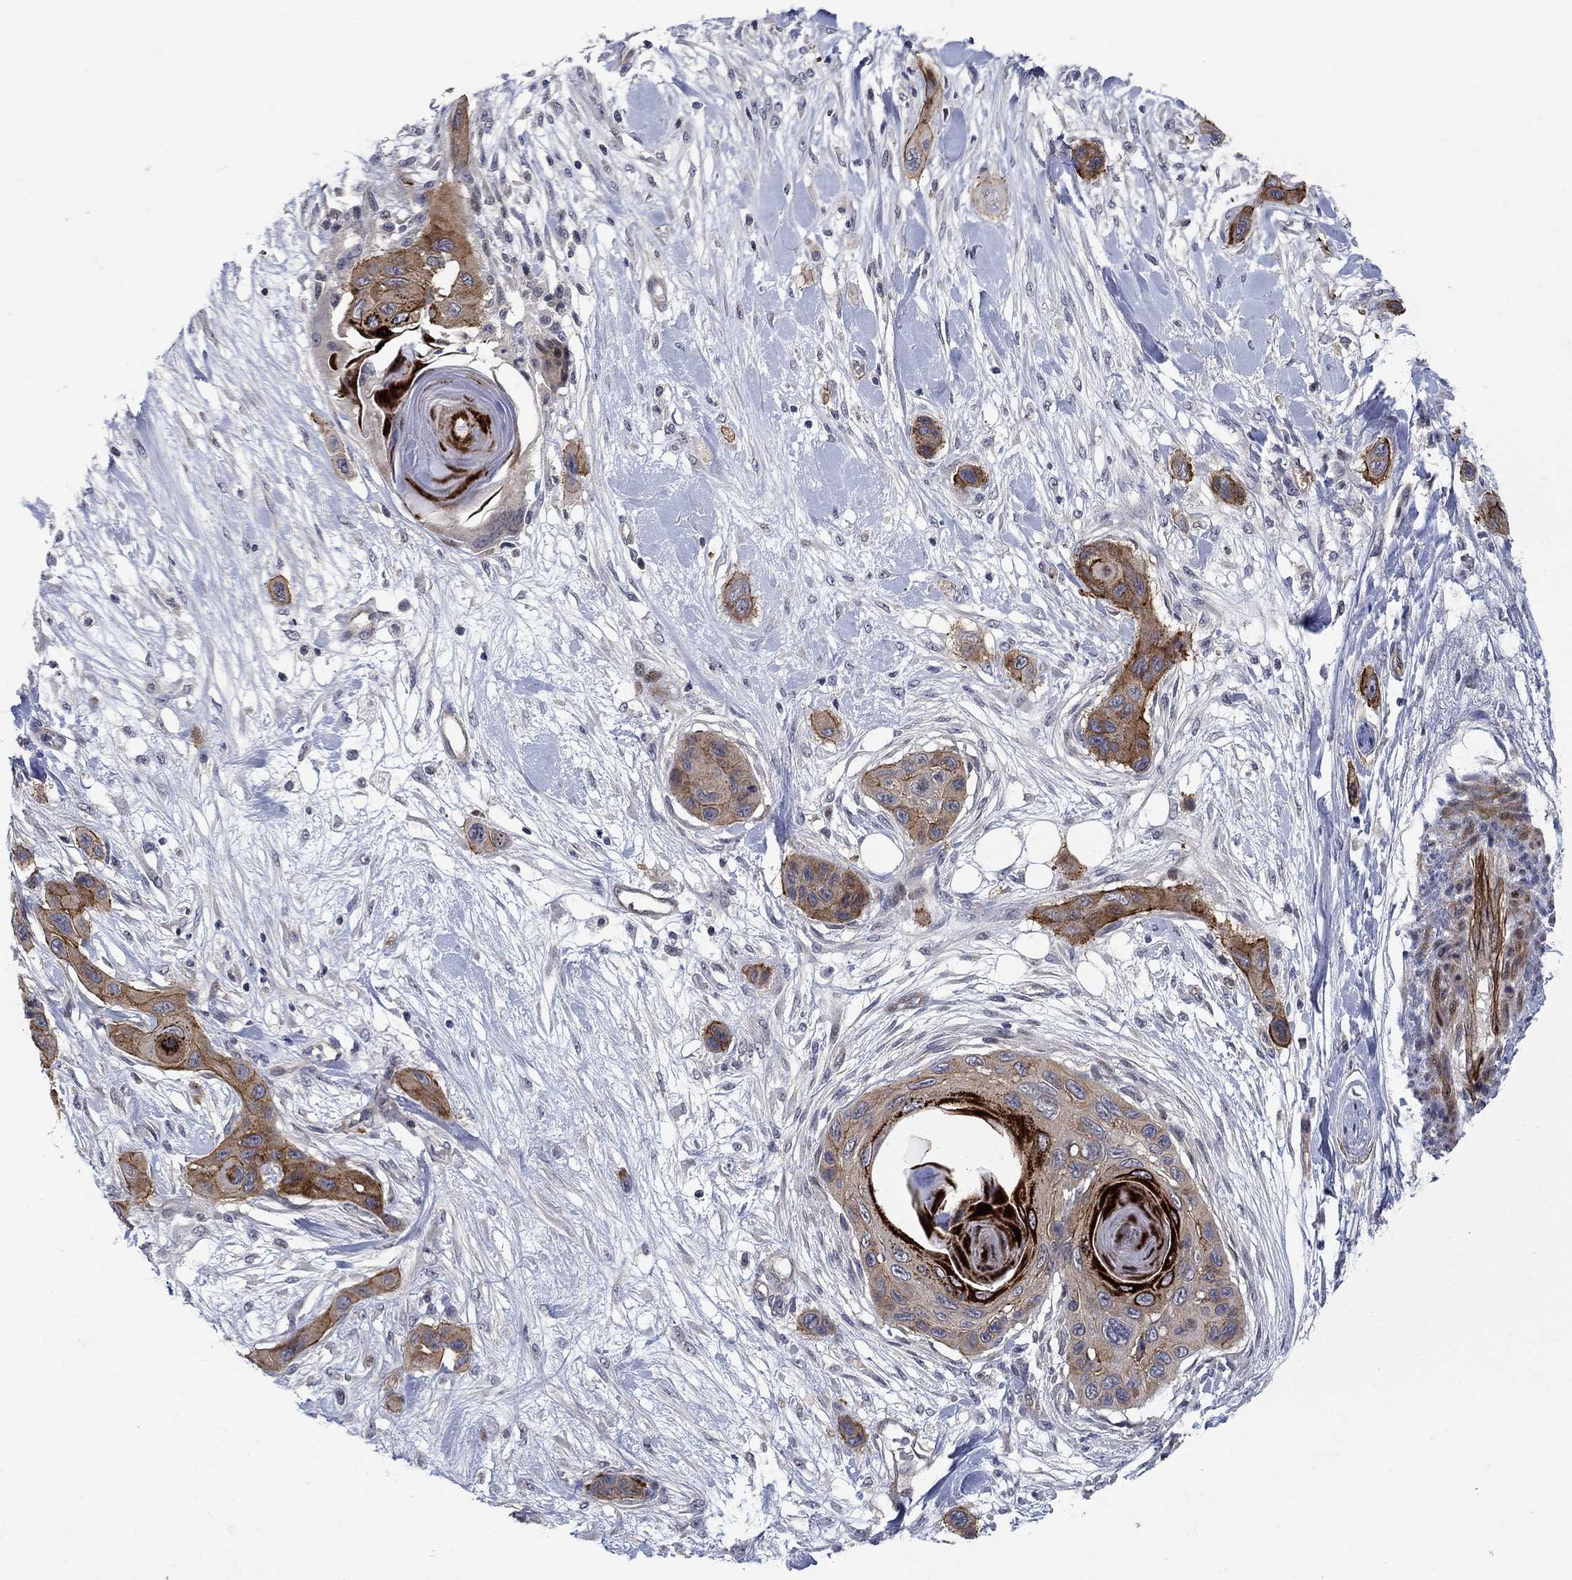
{"staining": {"intensity": "strong", "quantity": "25%-75%", "location": "cytoplasmic/membranous"}, "tissue": "skin cancer", "cell_type": "Tumor cells", "image_type": "cancer", "snomed": [{"axis": "morphology", "description": "Squamous cell carcinoma, NOS"}, {"axis": "topography", "description": "Skin"}], "caption": "Immunohistochemical staining of human skin squamous cell carcinoma reveals high levels of strong cytoplasmic/membranous protein staining in about 25%-75% of tumor cells. The staining was performed using DAB (3,3'-diaminobenzidine), with brown indicating positive protein expression. Nuclei are stained blue with hematoxylin.", "gene": "SLC7A1", "patient": {"sex": "male", "age": 79}}